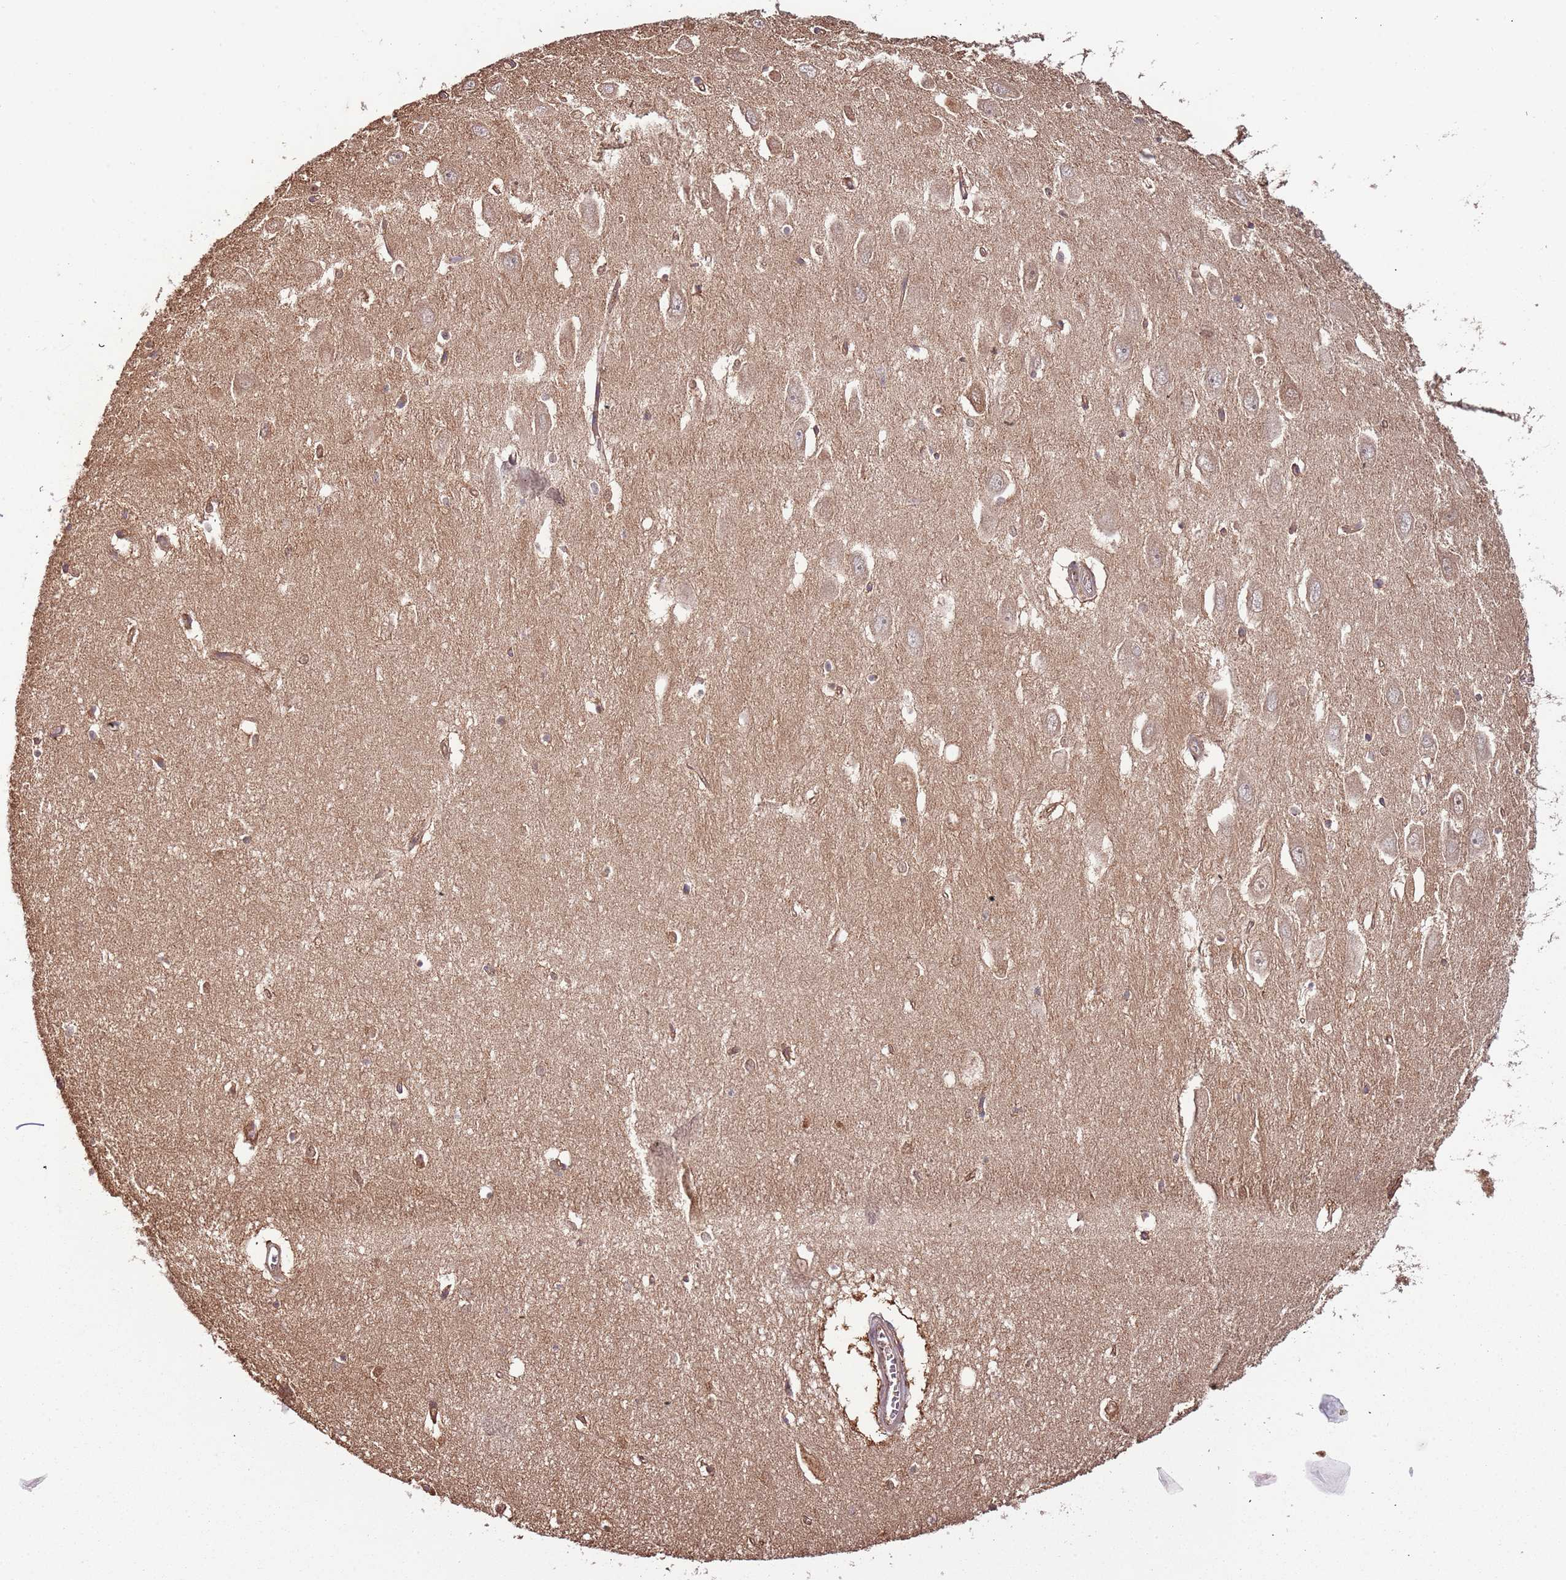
{"staining": {"intensity": "moderate", "quantity": "<25%", "location": "cytoplasmic/membranous,nuclear"}, "tissue": "hippocampus", "cell_type": "Glial cells", "image_type": "normal", "snomed": [{"axis": "morphology", "description": "Normal tissue, NOS"}, {"axis": "topography", "description": "Hippocampus"}], "caption": "Immunohistochemistry (DAB (3,3'-diaminobenzidine)) staining of benign human hippocampus shows moderate cytoplasmic/membranous,nuclear protein expression in about <25% of glial cells.", "gene": "IL17RD", "patient": {"sex": "female", "age": 64}}